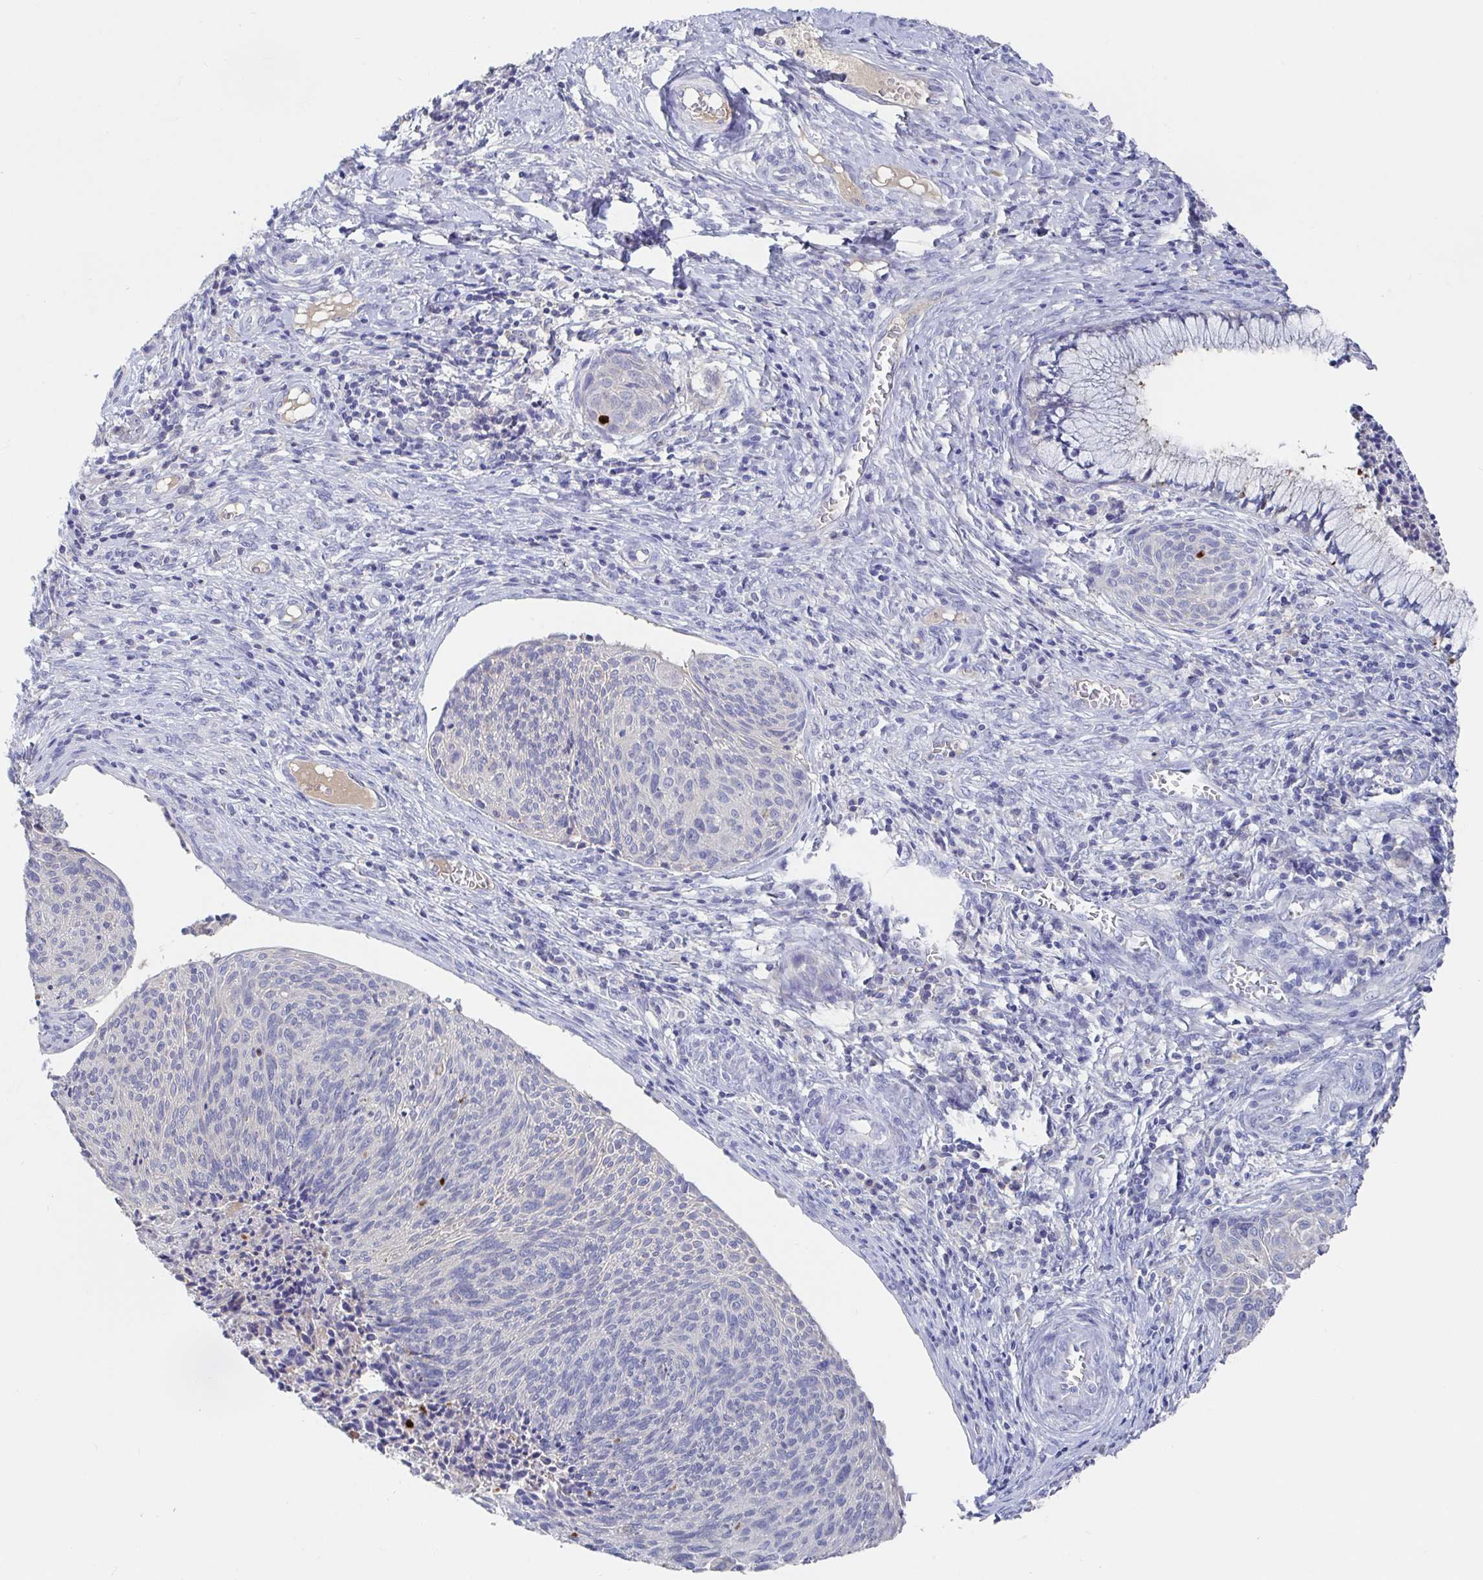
{"staining": {"intensity": "weak", "quantity": "25%-75%", "location": "cytoplasmic/membranous"}, "tissue": "cervical cancer", "cell_type": "Tumor cells", "image_type": "cancer", "snomed": [{"axis": "morphology", "description": "Squamous cell carcinoma, NOS"}, {"axis": "topography", "description": "Cervix"}], "caption": "Human cervical squamous cell carcinoma stained for a protein (brown) shows weak cytoplasmic/membranous positive staining in about 25%-75% of tumor cells.", "gene": "GPR148", "patient": {"sex": "female", "age": 49}}